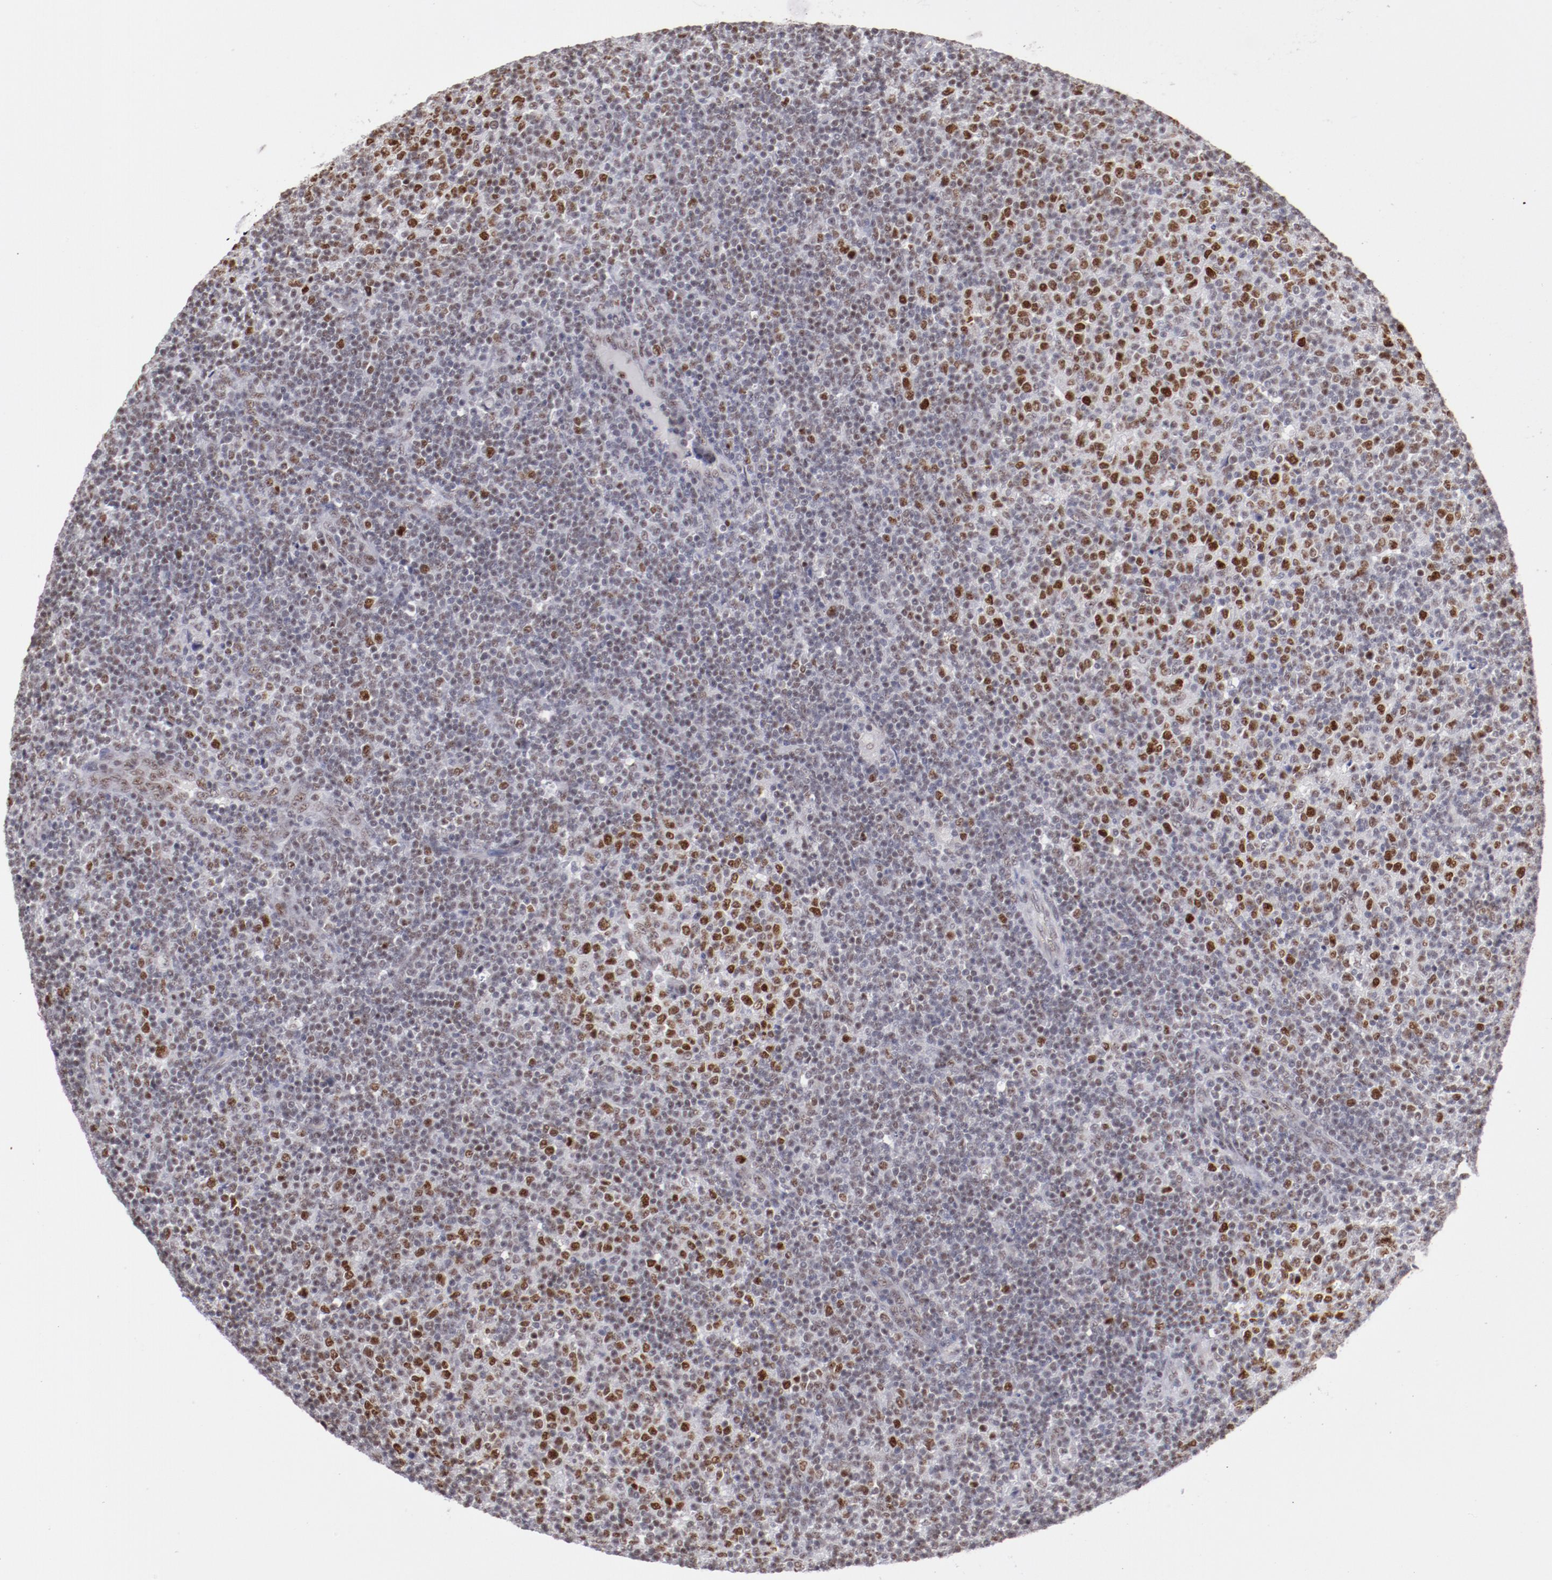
{"staining": {"intensity": "strong", "quantity": "<25%", "location": "nuclear"}, "tissue": "lymphoma", "cell_type": "Tumor cells", "image_type": "cancer", "snomed": [{"axis": "morphology", "description": "Malignant lymphoma, non-Hodgkin's type, Low grade"}, {"axis": "topography", "description": "Lymph node"}], "caption": "The immunohistochemical stain highlights strong nuclear staining in tumor cells of malignant lymphoma, non-Hodgkin's type (low-grade) tissue. Ihc stains the protein of interest in brown and the nuclei are stained blue.", "gene": "TFAP4", "patient": {"sex": "male", "age": 70}}